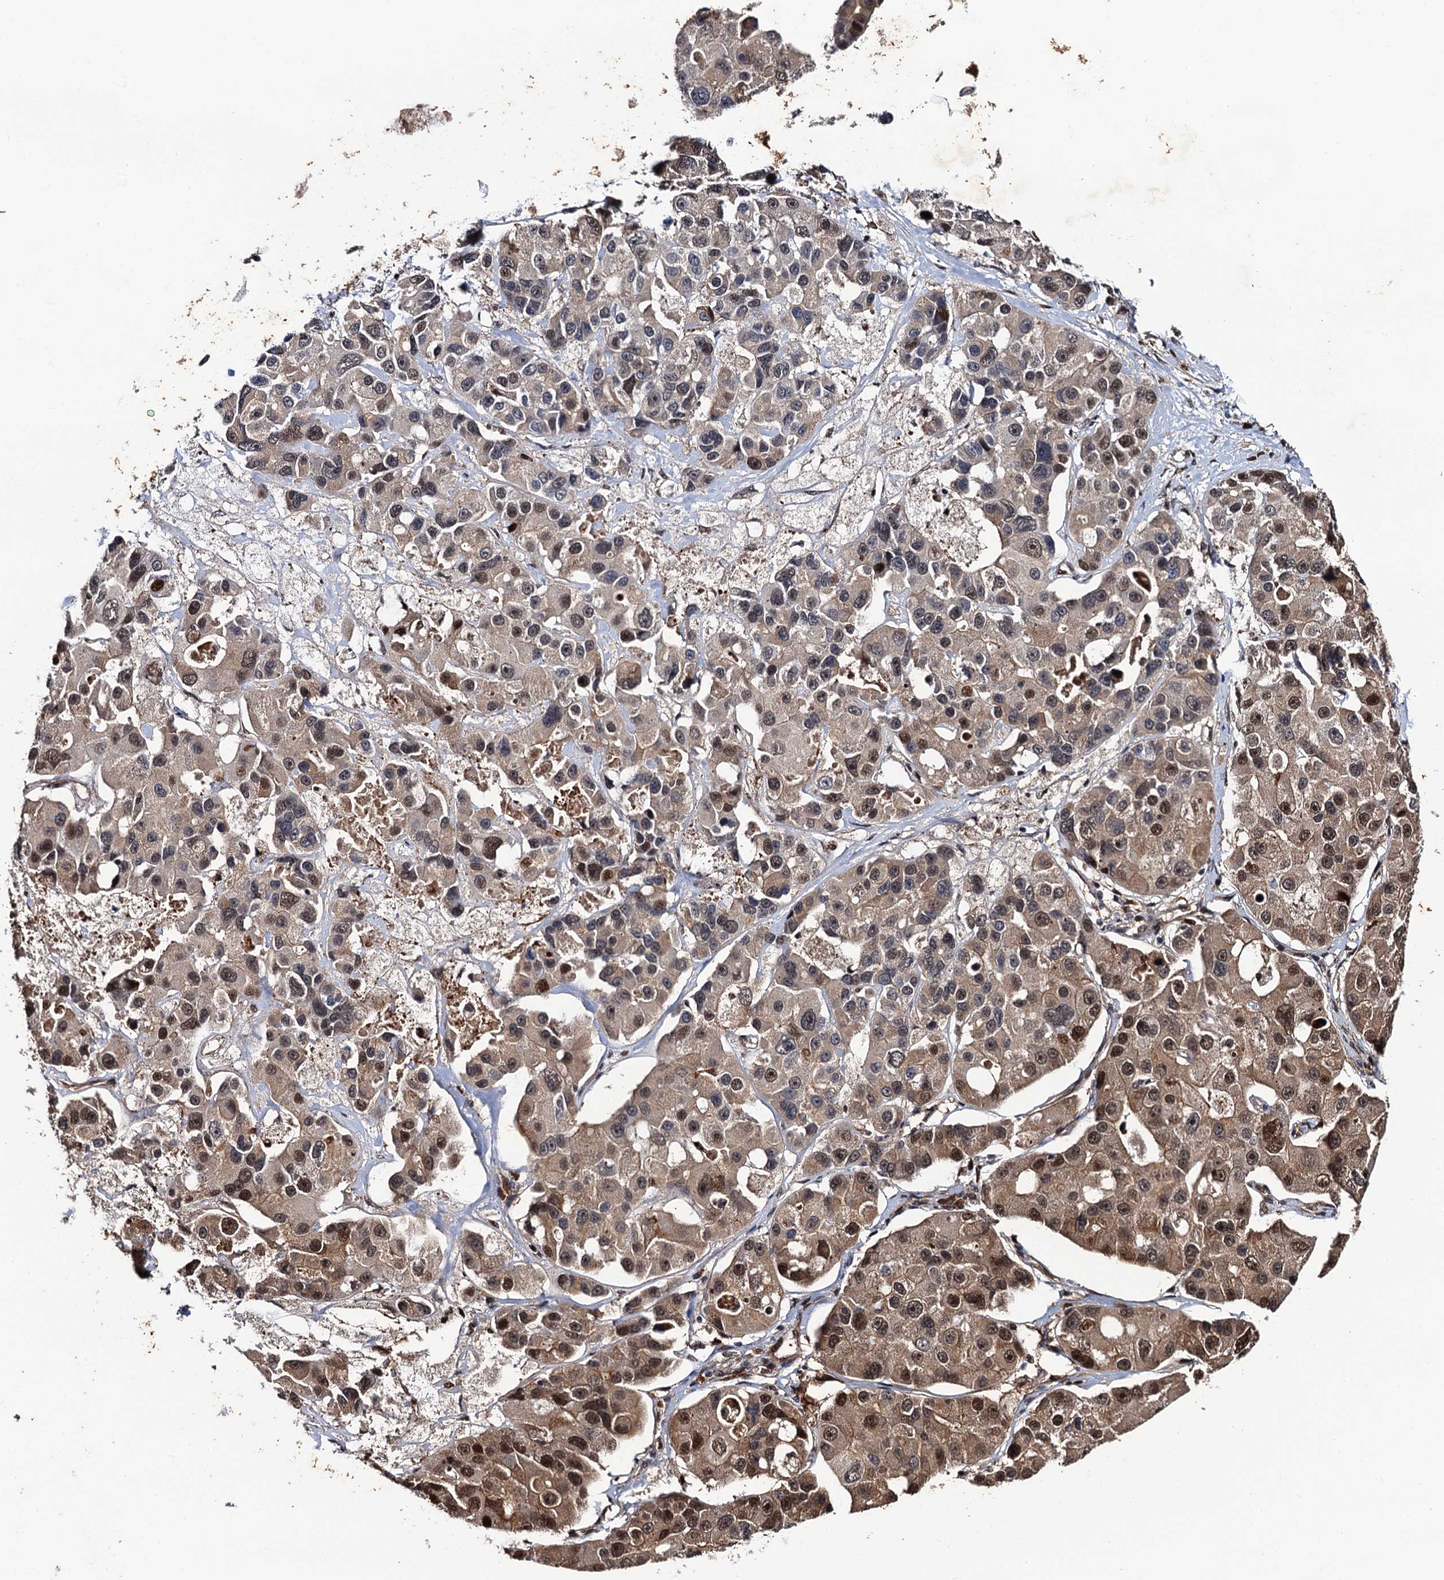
{"staining": {"intensity": "moderate", "quantity": "25%-75%", "location": "cytoplasmic/membranous,nuclear"}, "tissue": "lung cancer", "cell_type": "Tumor cells", "image_type": "cancer", "snomed": [{"axis": "morphology", "description": "Adenocarcinoma, NOS"}, {"axis": "topography", "description": "Lung"}], "caption": "Moderate cytoplasmic/membranous and nuclear expression for a protein is present in about 25%-75% of tumor cells of lung cancer using immunohistochemistry.", "gene": "CDC23", "patient": {"sex": "female", "age": 54}}